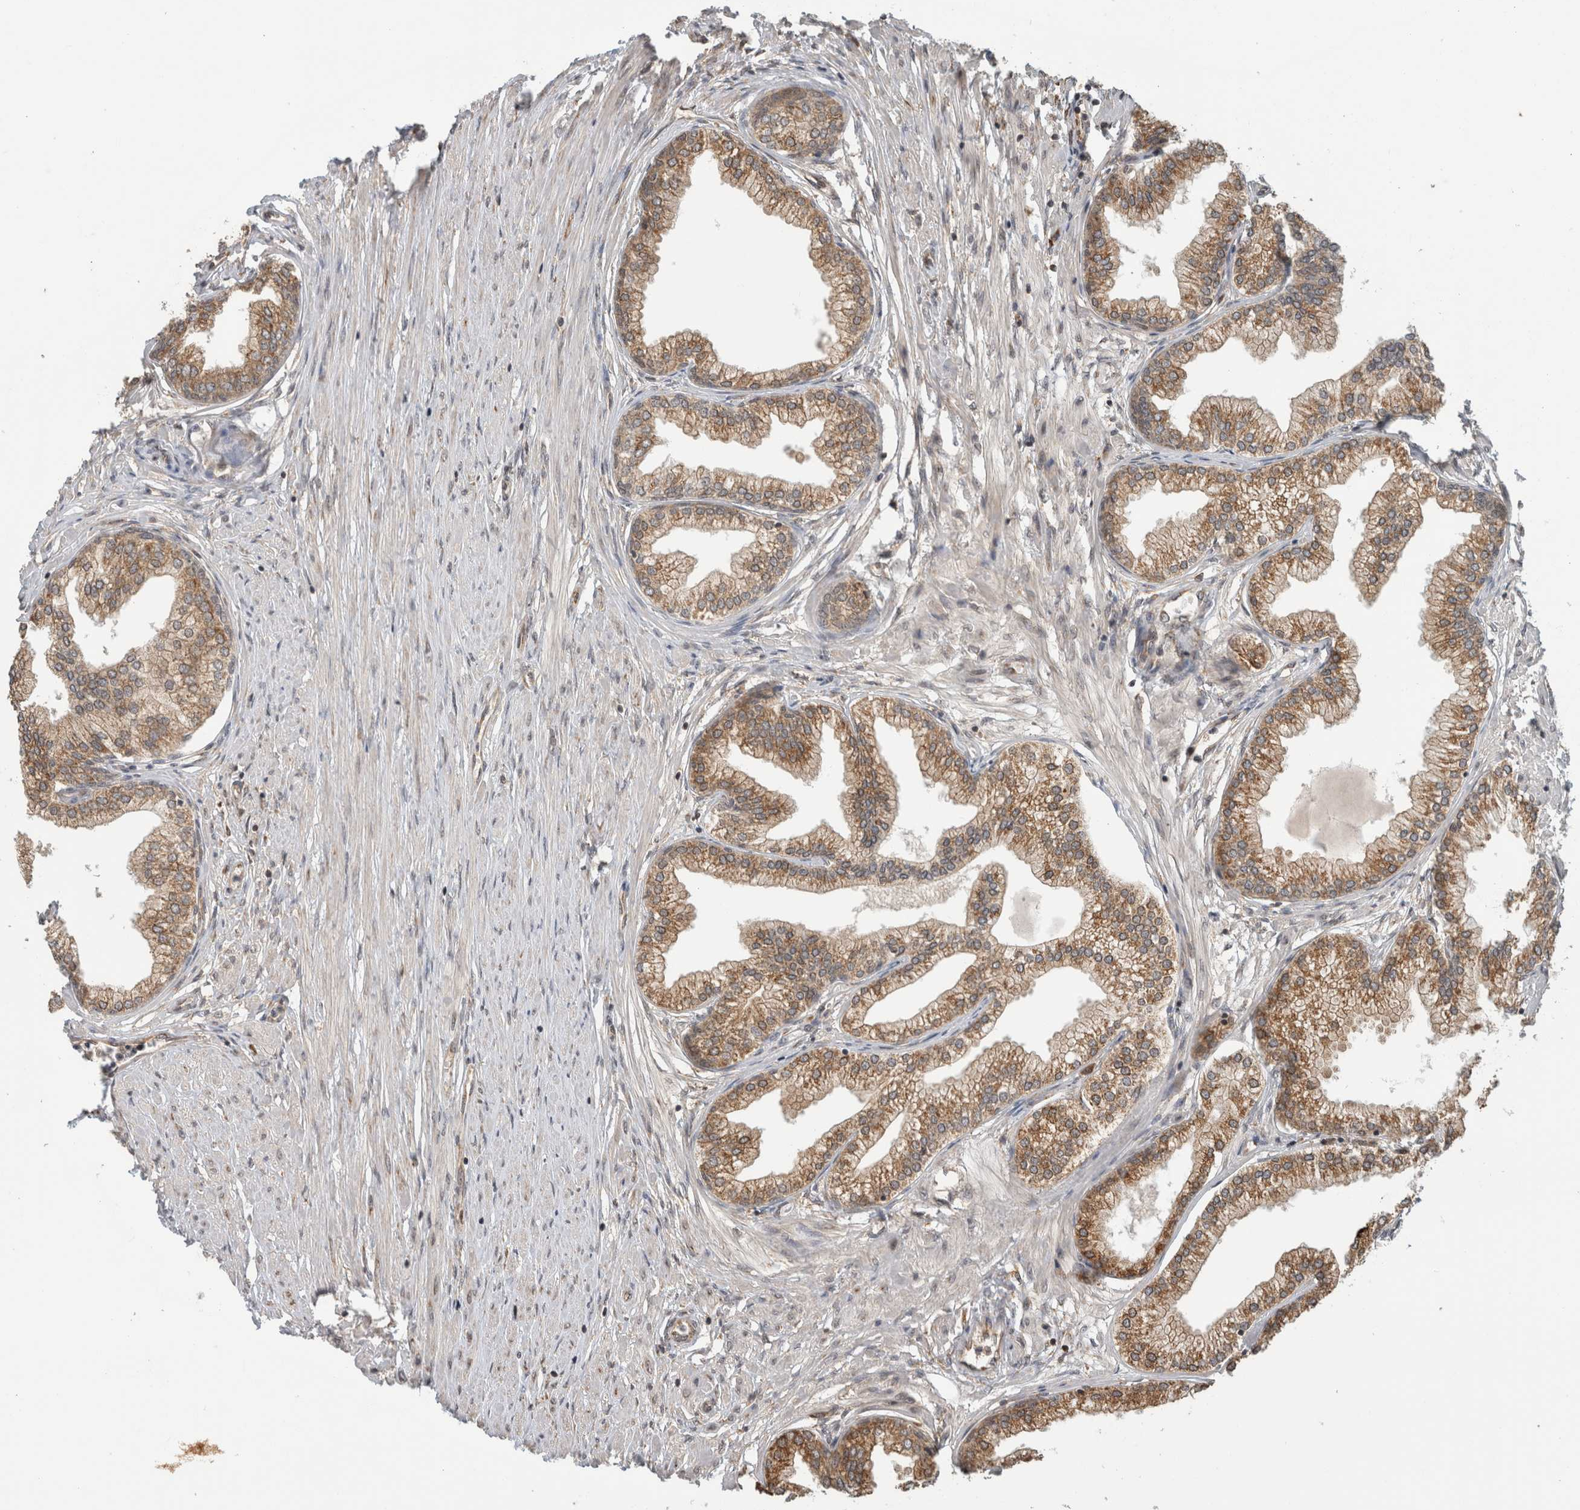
{"staining": {"intensity": "moderate", "quantity": "25%-75%", "location": "cytoplasmic/membranous"}, "tissue": "prostate", "cell_type": "Glandular cells", "image_type": "normal", "snomed": [{"axis": "morphology", "description": "Normal tissue, NOS"}, {"axis": "morphology", "description": "Urothelial carcinoma, Low grade"}, {"axis": "topography", "description": "Urinary bladder"}, {"axis": "topography", "description": "Prostate"}], "caption": "Unremarkable prostate reveals moderate cytoplasmic/membranous expression in approximately 25%-75% of glandular cells, visualized by immunohistochemistry. (IHC, brightfield microscopy, high magnification).", "gene": "MS4A7", "patient": {"sex": "male", "age": 60}}